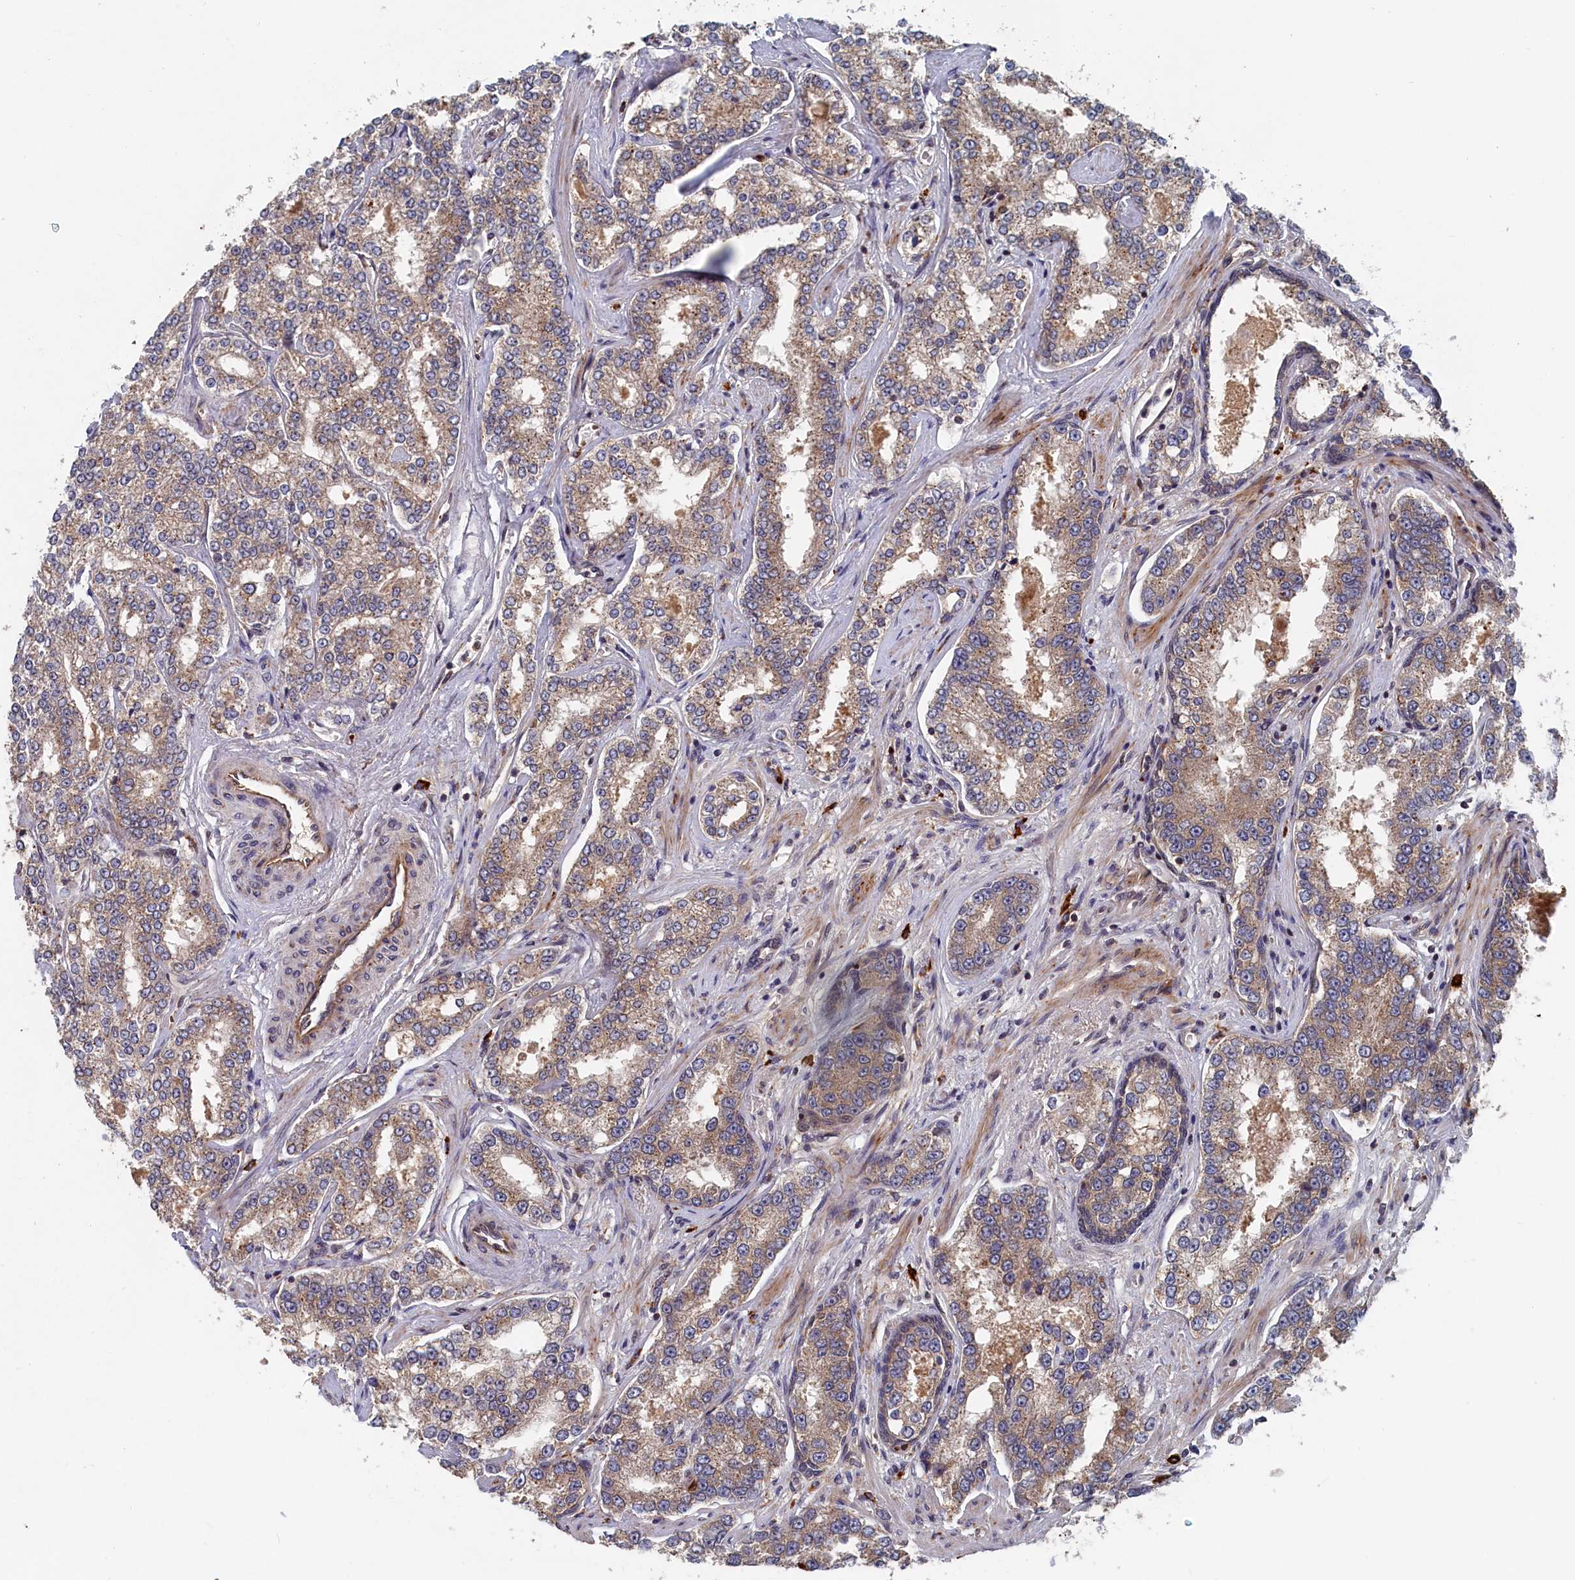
{"staining": {"intensity": "moderate", "quantity": ">75%", "location": "cytoplasmic/membranous"}, "tissue": "prostate cancer", "cell_type": "Tumor cells", "image_type": "cancer", "snomed": [{"axis": "morphology", "description": "Normal tissue, NOS"}, {"axis": "morphology", "description": "Adenocarcinoma, High grade"}, {"axis": "topography", "description": "Prostate"}], "caption": "Immunohistochemistry of human prostate cancer displays medium levels of moderate cytoplasmic/membranous expression in approximately >75% of tumor cells.", "gene": "TRAPPC2L", "patient": {"sex": "male", "age": 83}}